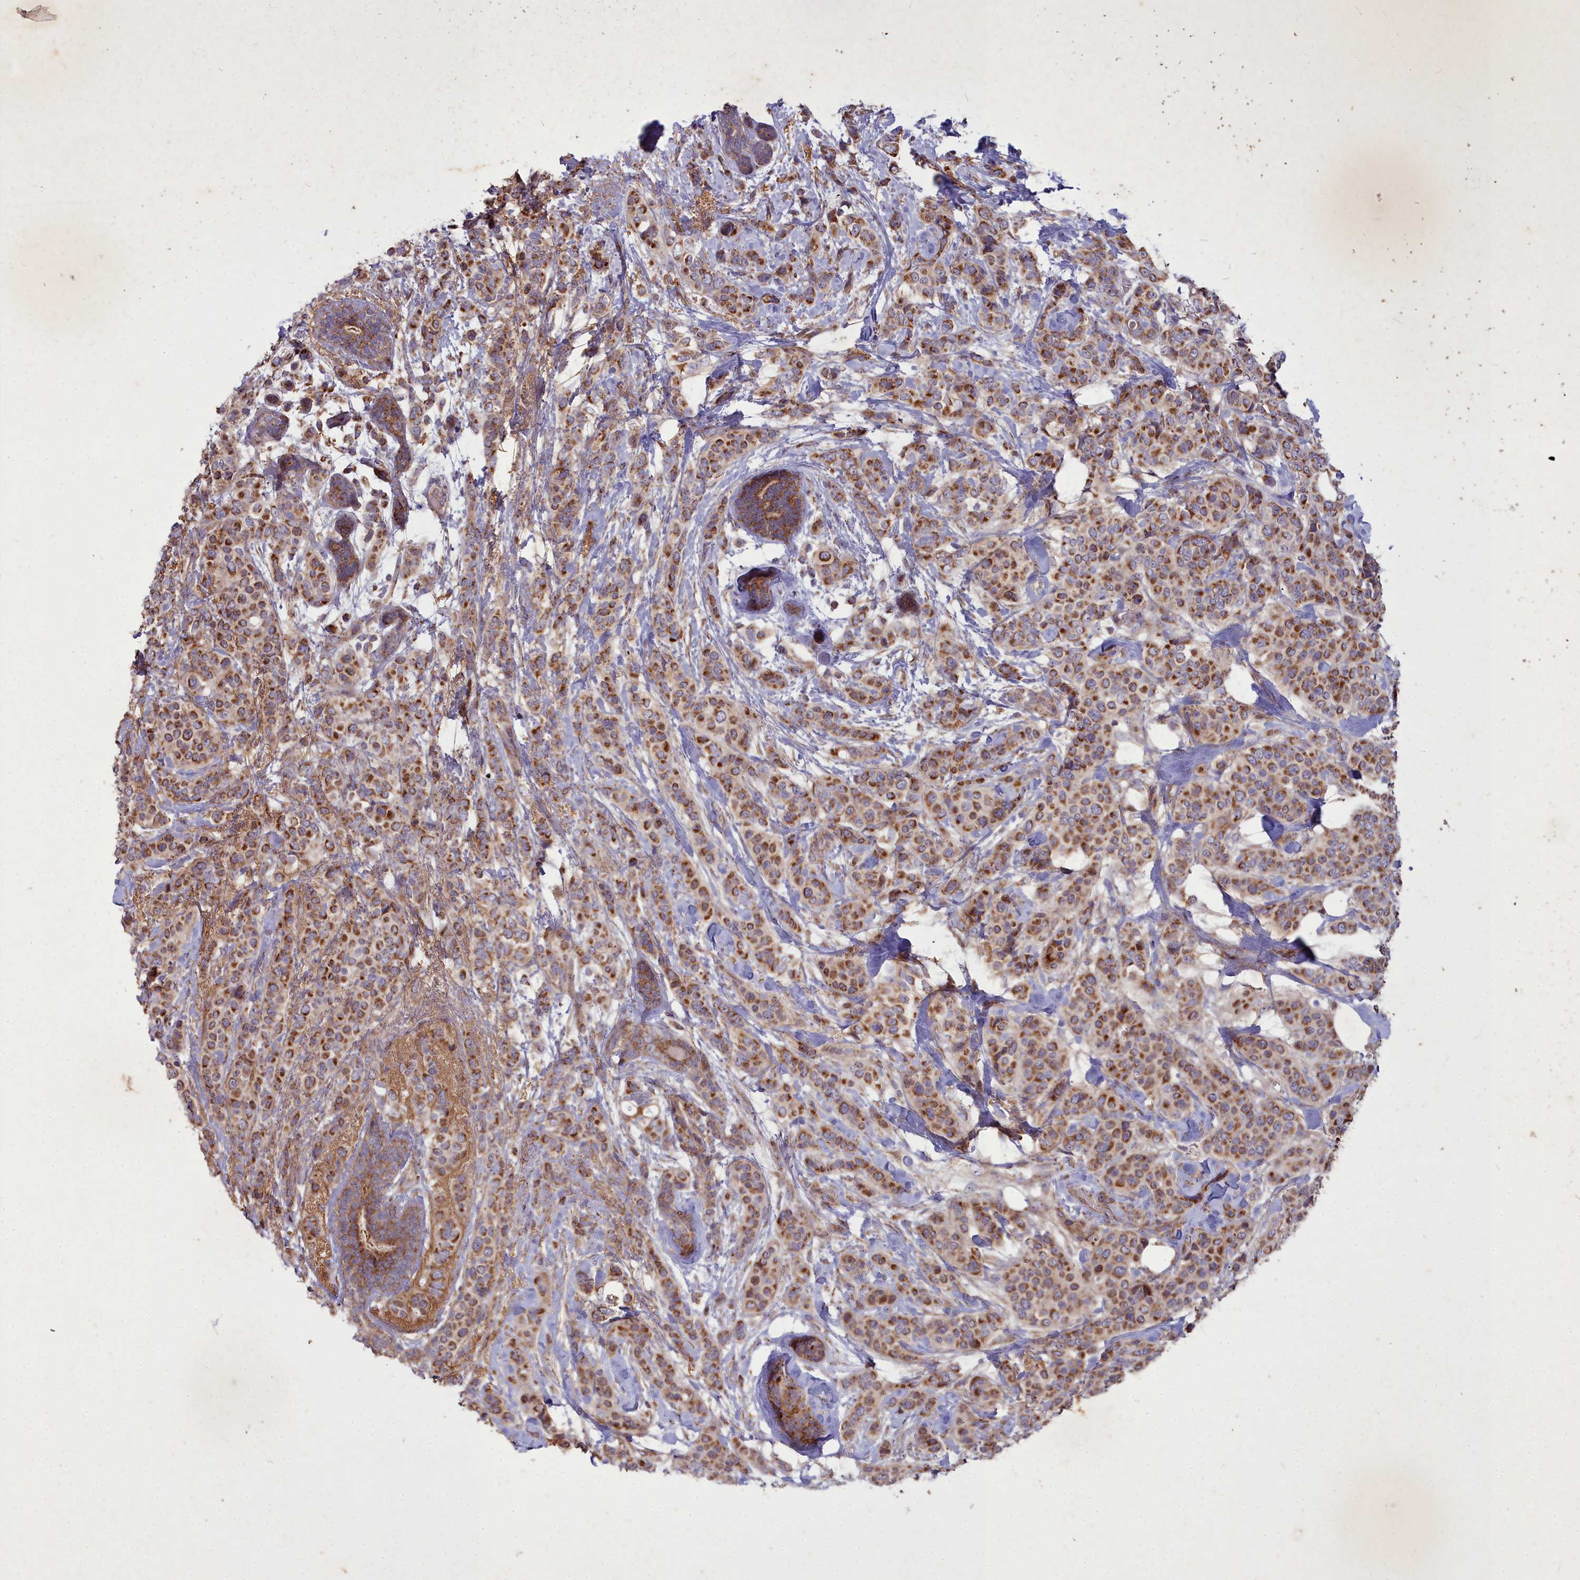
{"staining": {"intensity": "strong", "quantity": ">75%", "location": "cytoplasmic/membranous"}, "tissue": "breast cancer", "cell_type": "Tumor cells", "image_type": "cancer", "snomed": [{"axis": "morphology", "description": "Lobular carcinoma"}, {"axis": "topography", "description": "Breast"}], "caption": "A high-resolution histopathology image shows immunohistochemistry staining of lobular carcinoma (breast), which reveals strong cytoplasmic/membranous expression in about >75% of tumor cells.", "gene": "COX11", "patient": {"sex": "female", "age": 51}}